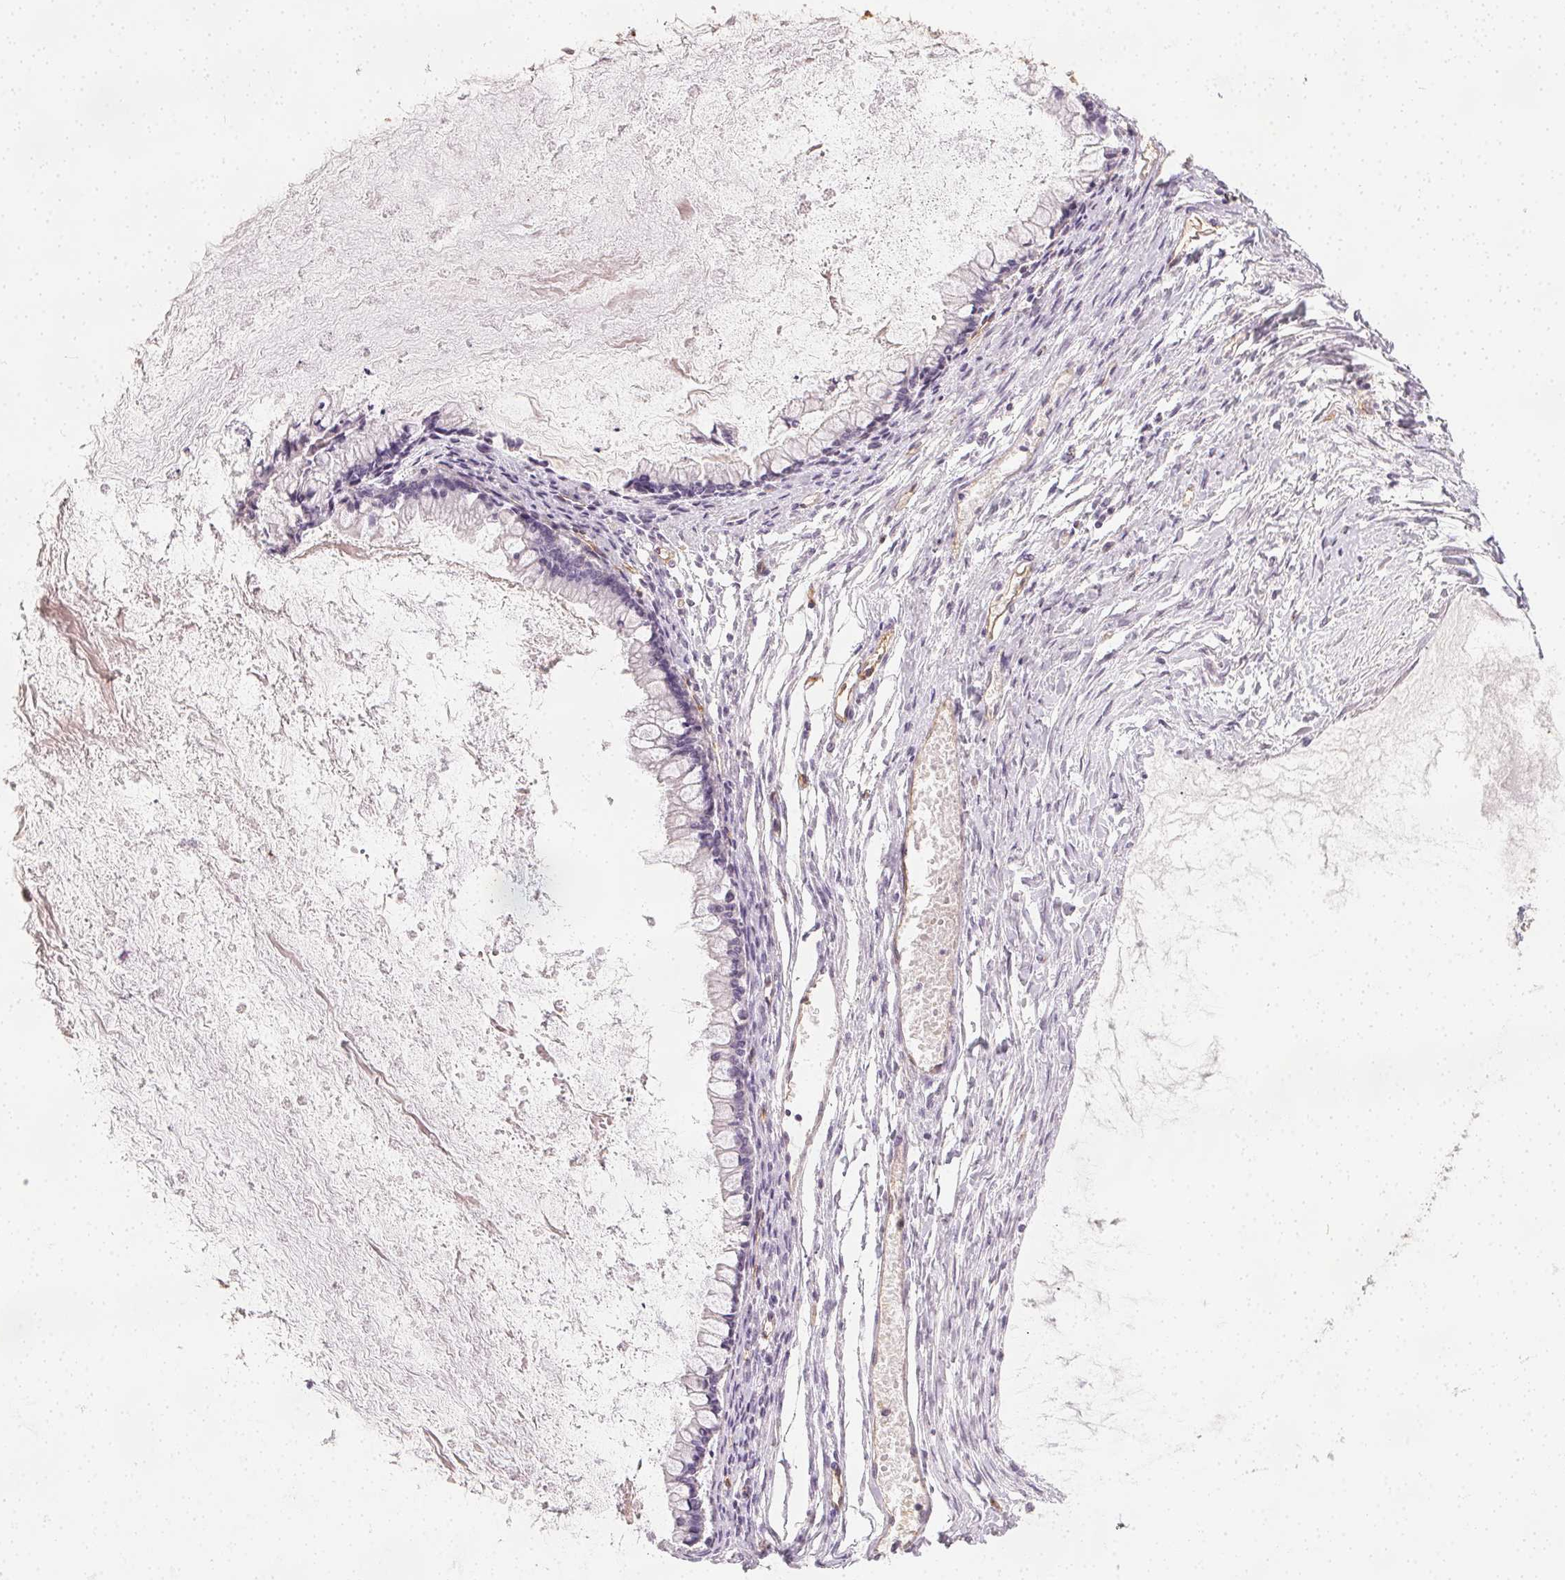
{"staining": {"intensity": "negative", "quantity": "none", "location": "none"}, "tissue": "ovarian cancer", "cell_type": "Tumor cells", "image_type": "cancer", "snomed": [{"axis": "morphology", "description": "Cystadenocarcinoma, mucinous, NOS"}, {"axis": "topography", "description": "Ovary"}], "caption": "An immunohistochemistry histopathology image of ovarian mucinous cystadenocarcinoma is shown. There is no staining in tumor cells of ovarian mucinous cystadenocarcinoma.", "gene": "PODXL", "patient": {"sex": "female", "age": 67}}